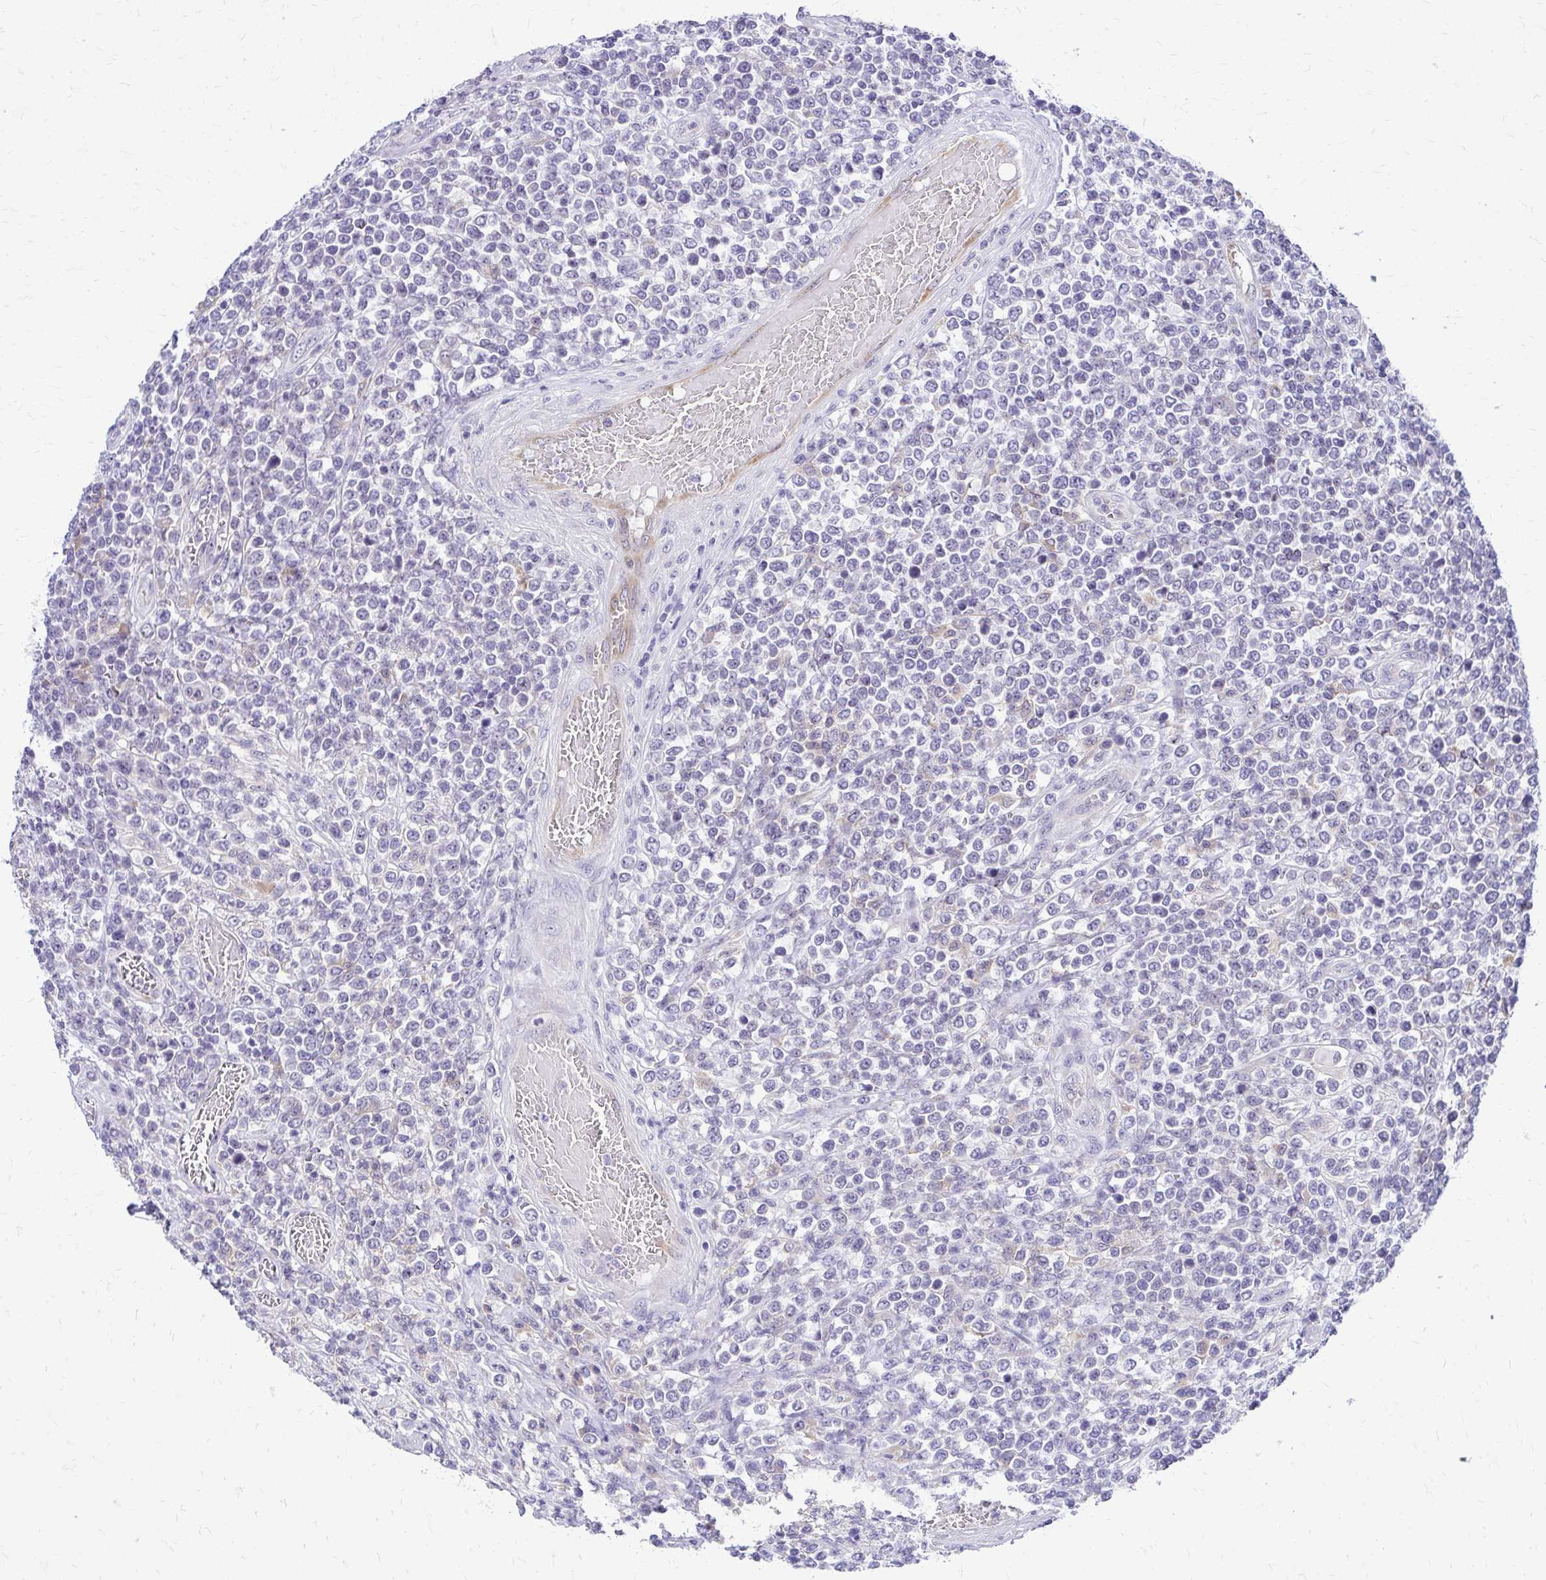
{"staining": {"intensity": "negative", "quantity": "none", "location": "none"}, "tissue": "lymphoma", "cell_type": "Tumor cells", "image_type": "cancer", "snomed": [{"axis": "morphology", "description": "Malignant lymphoma, non-Hodgkin's type, High grade"}, {"axis": "topography", "description": "Soft tissue"}], "caption": "Immunohistochemistry of lymphoma shows no expression in tumor cells.", "gene": "NIFK", "patient": {"sex": "female", "age": 56}}